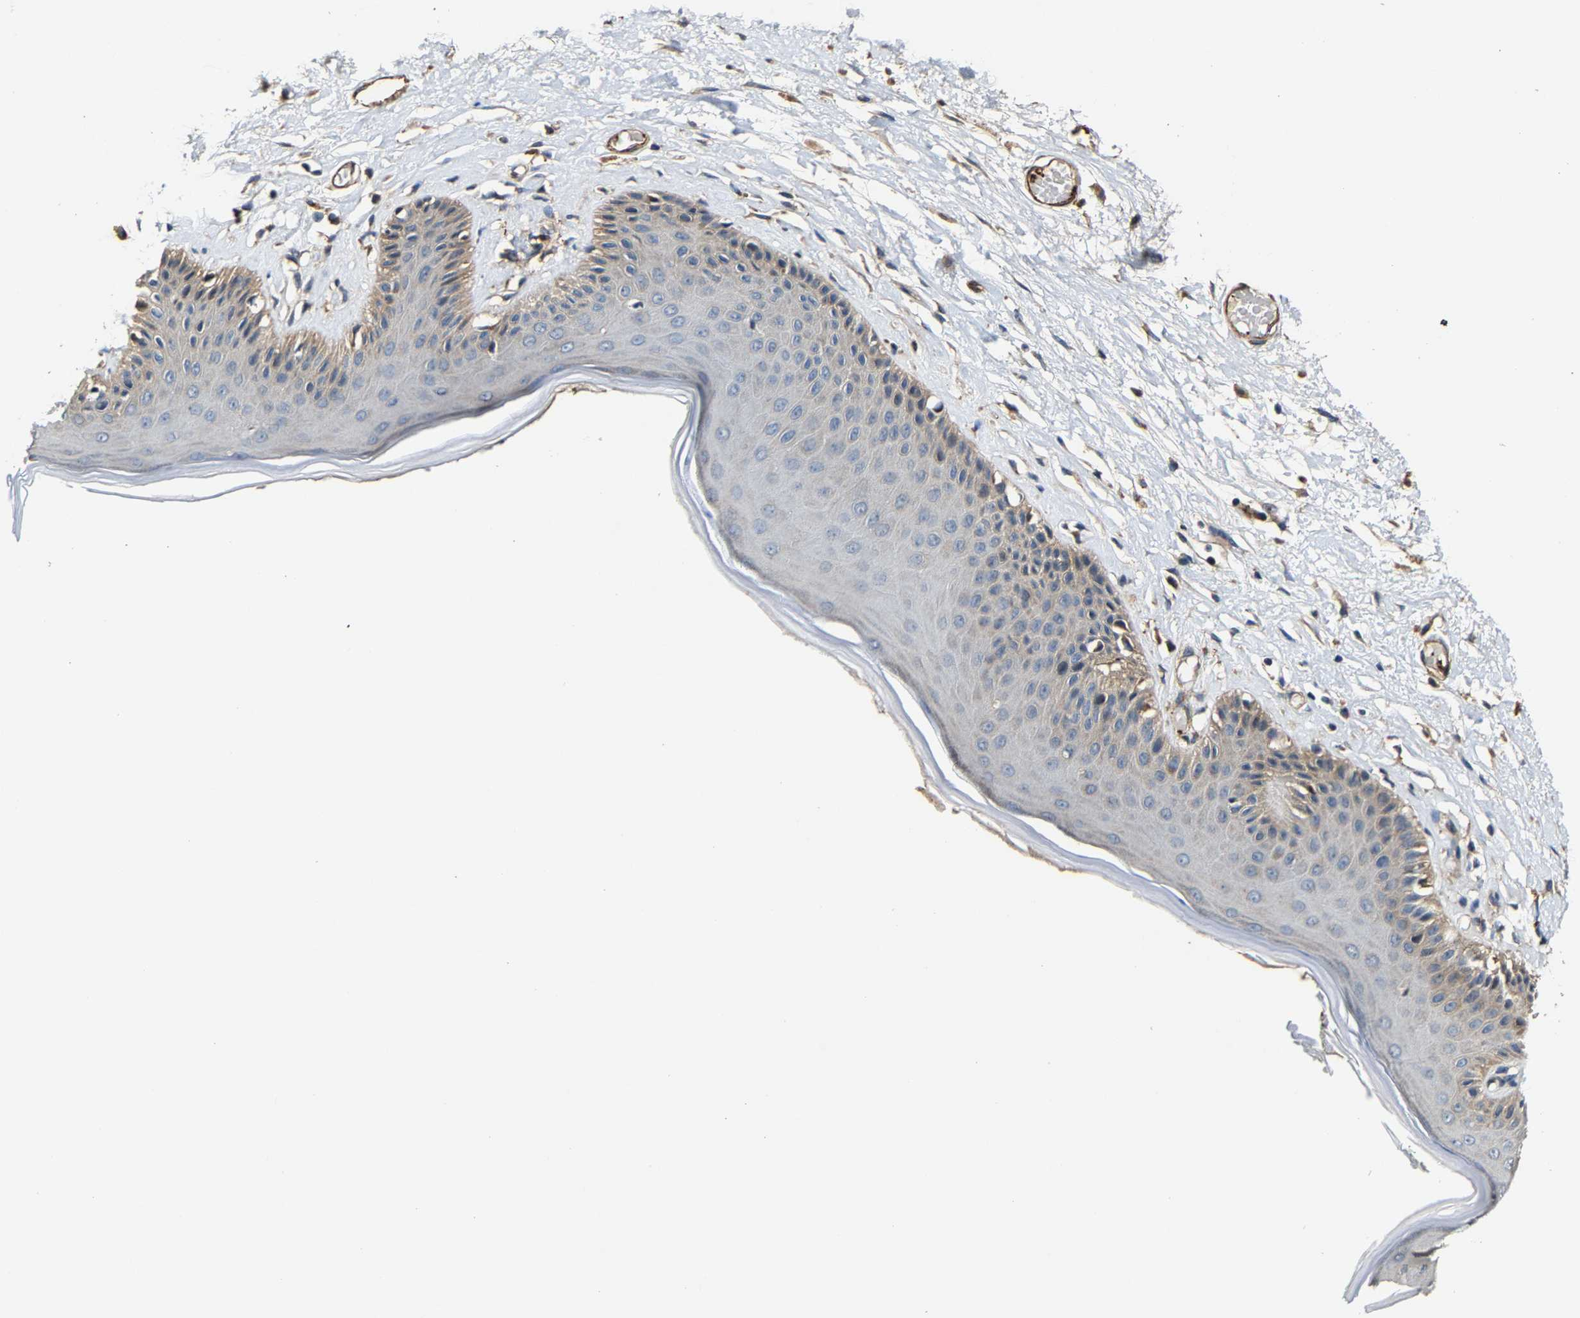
{"staining": {"intensity": "moderate", "quantity": "25%-75%", "location": "cytoplasmic/membranous"}, "tissue": "skin", "cell_type": "Epidermal cells", "image_type": "normal", "snomed": [{"axis": "morphology", "description": "Normal tissue, NOS"}, {"axis": "topography", "description": "Vulva"}], "caption": "Protein analysis of unremarkable skin shows moderate cytoplasmic/membranous staining in approximately 25%-75% of epidermal cells. Using DAB (3,3'-diaminobenzidine) (brown) and hematoxylin (blue) stains, captured at high magnification using brightfield microscopy.", "gene": "GFRA3", "patient": {"sex": "female", "age": 73}}